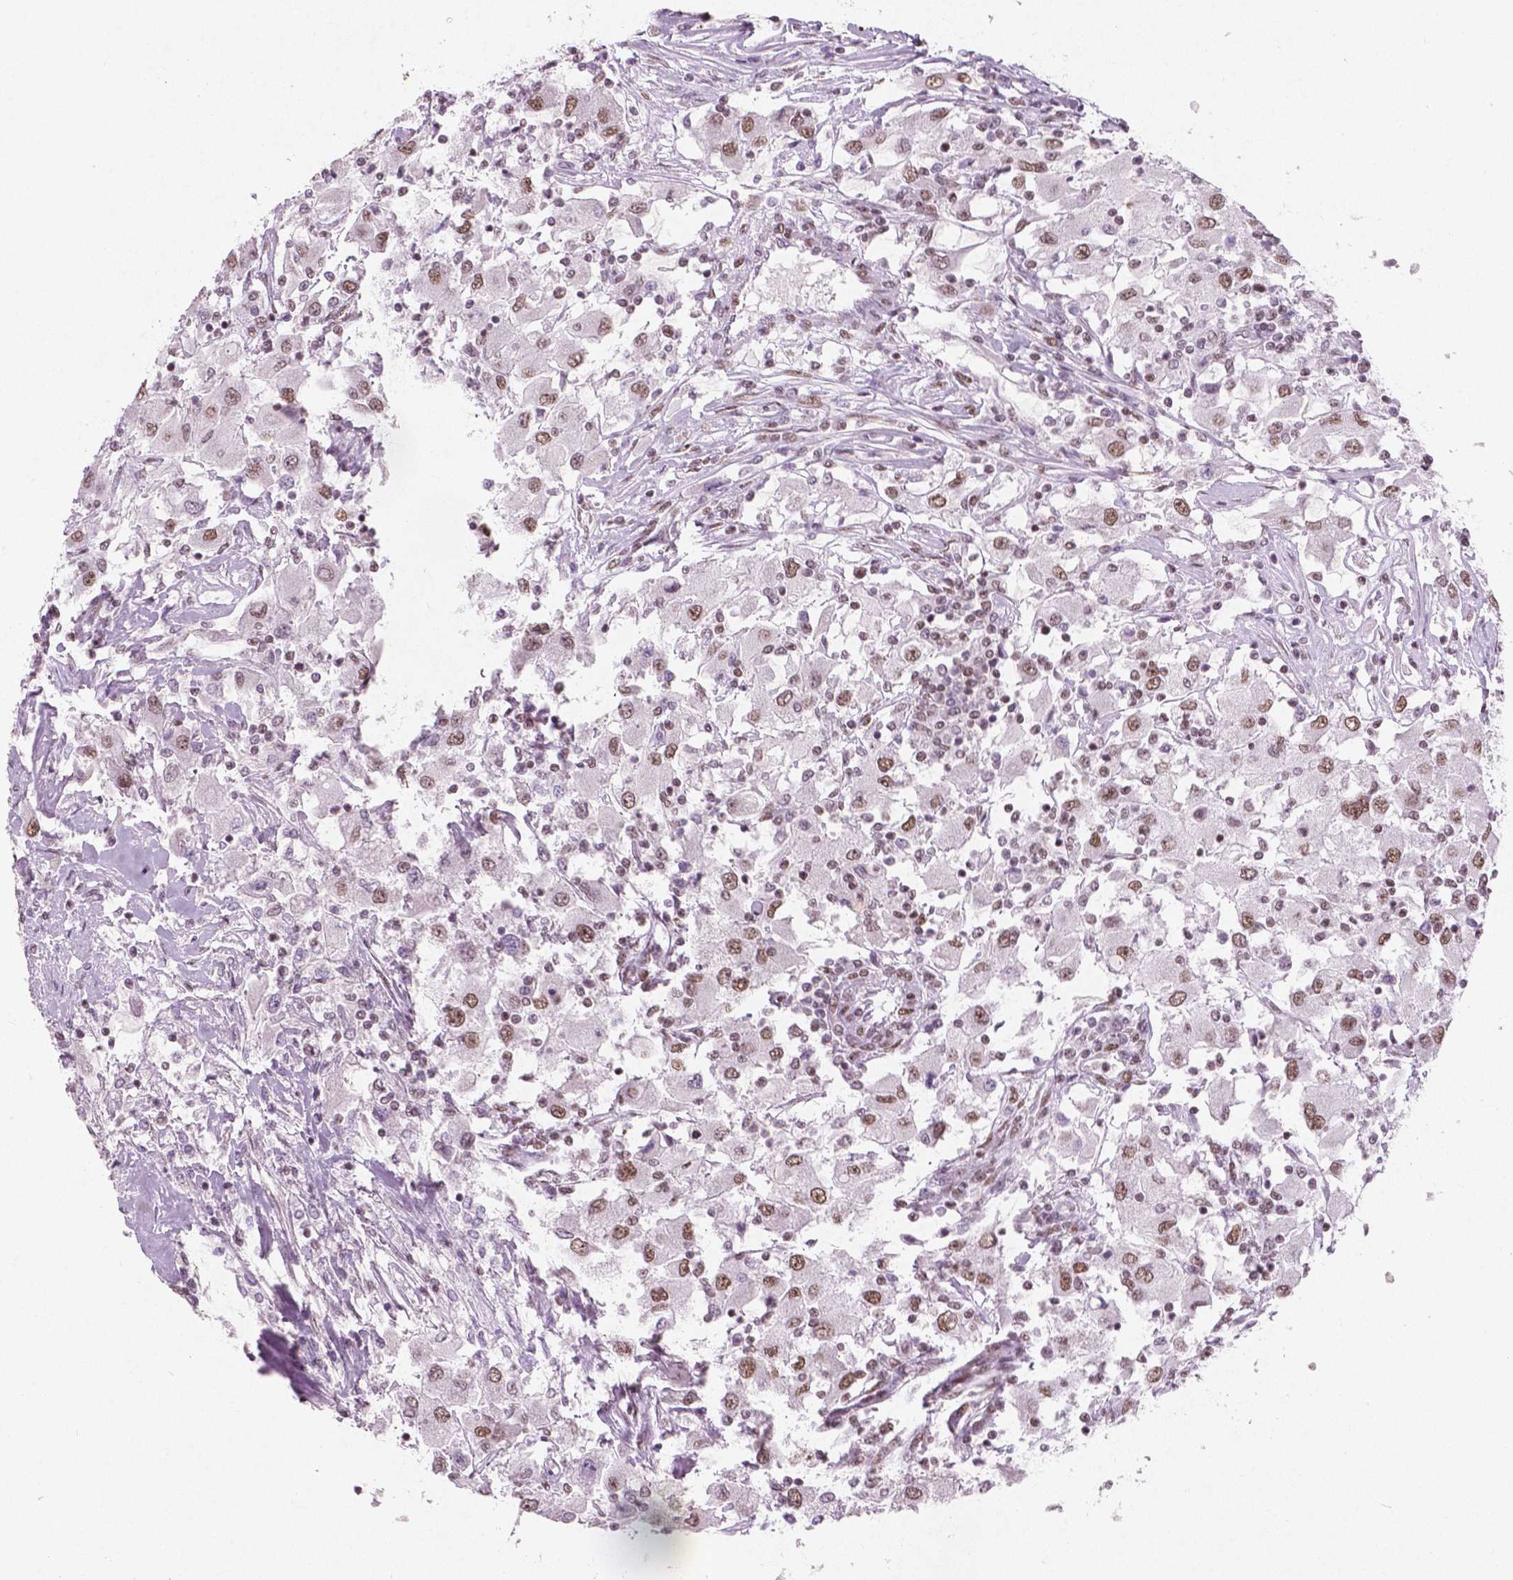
{"staining": {"intensity": "moderate", "quantity": ">75%", "location": "nuclear"}, "tissue": "renal cancer", "cell_type": "Tumor cells", "image_type": "cancer", "snomed": [{"axis": "morphology", "description": "Adenocarcinoma, NOS"}, {"axis": "topography", "description": "Kidney"}], "caption": "A brown stain labels moderate nuclear positivity of a protein in adenocarcinoma (renal) tumor cells.", "gene": "BRD4", "patient": {"sex": "female", "age": 67}}